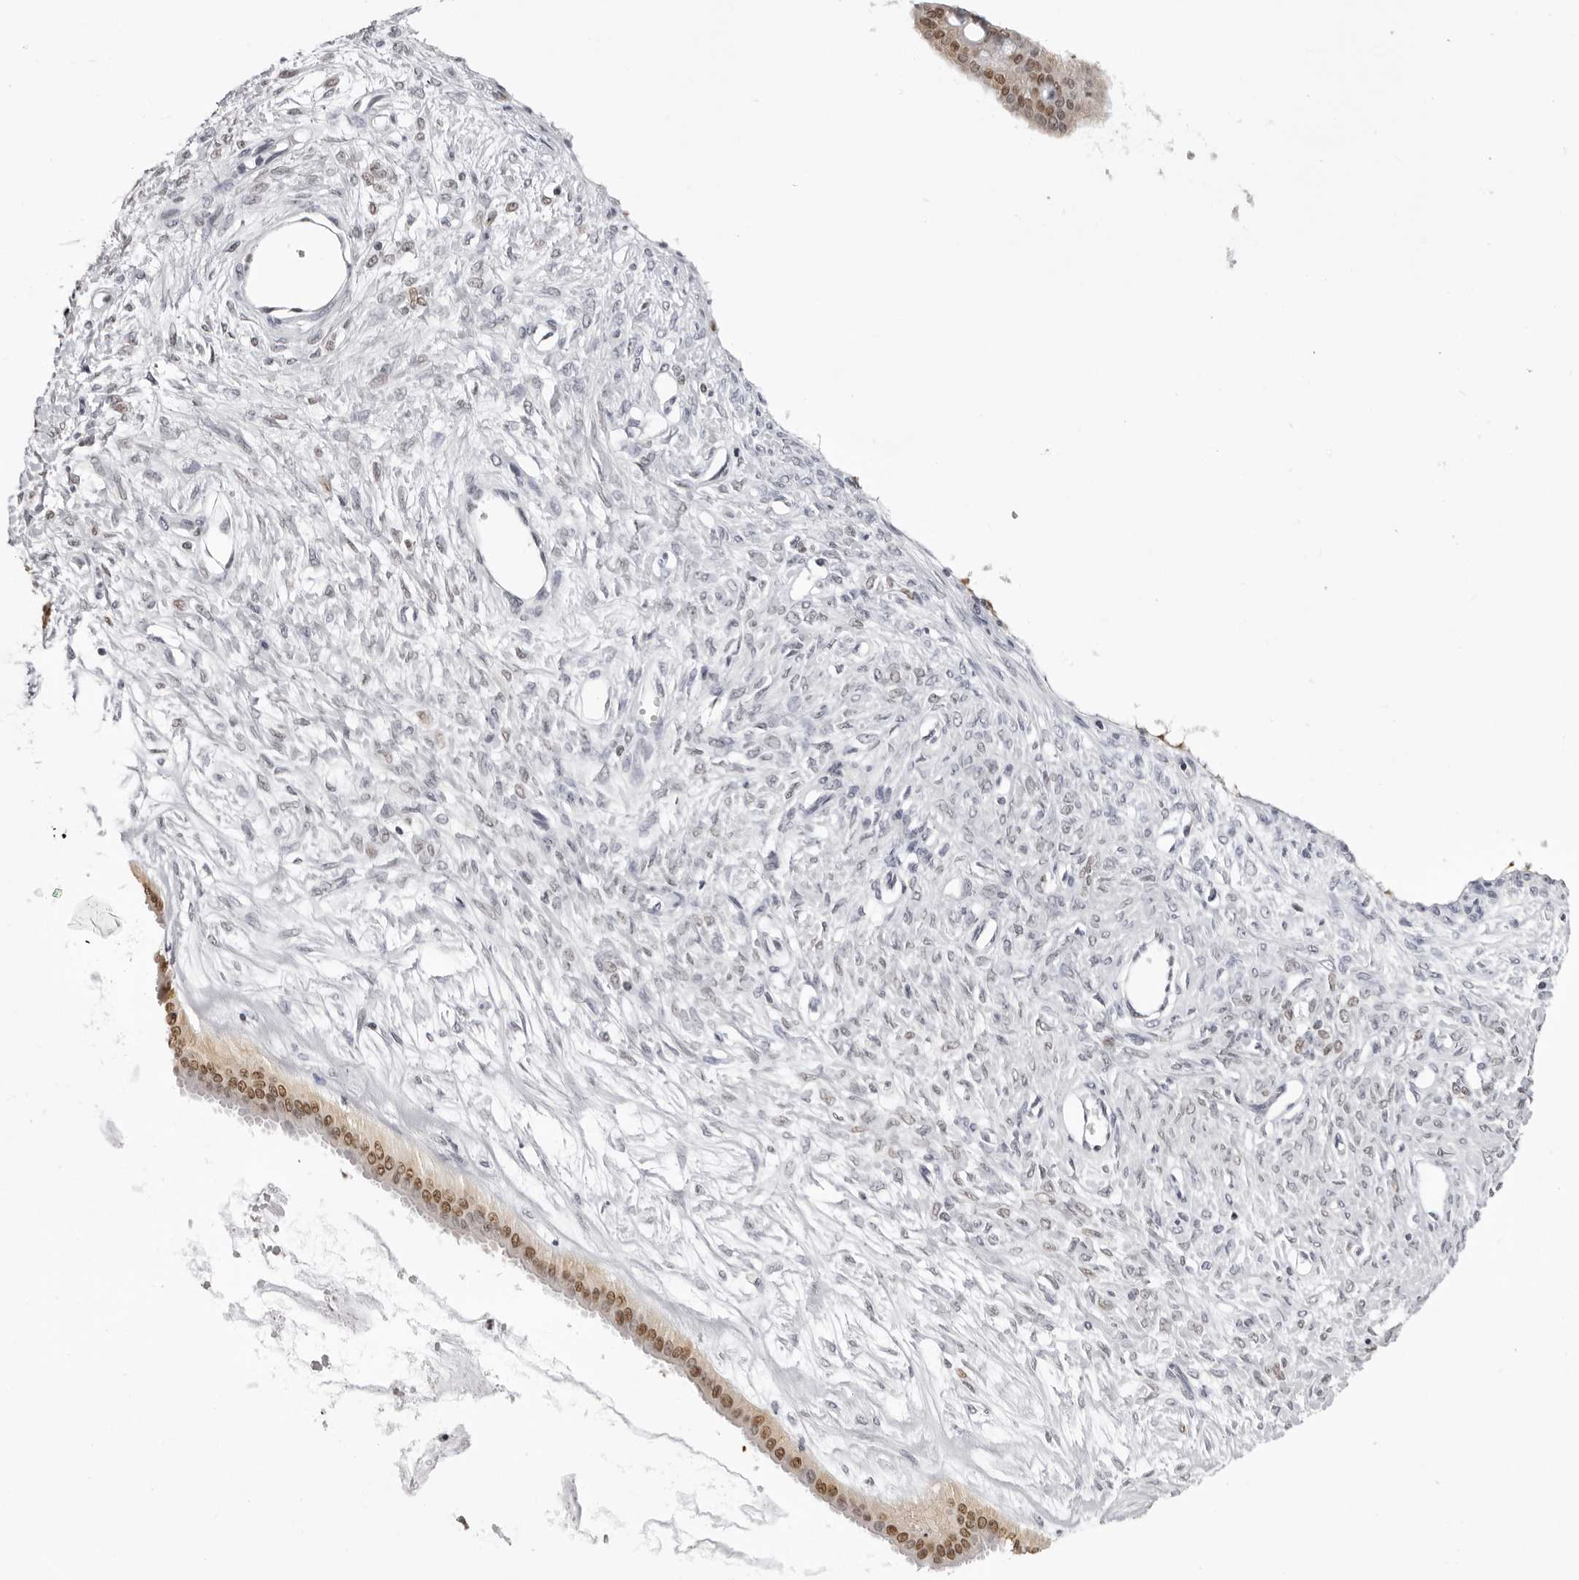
{"staining": {"intensity": "moderate", "quantity": "25%-75%", "location": "nuclear"}, "tissue": "ovarian cancer", "cell_type": "Tumor cells", "image_type": "cancer", "snomed": [{"axis": "morphology", "description": "Cystadenocarcinoma, mucinous, NOS"}, {"axis": "topography", "description": "Ovary"}], "caption": "This is an image of immunohistochemistry (IHC) staining of ovarian mucinous cystadenocarcinoma, which shows moderate staining in the nuclear of tumor cells.", "gene": "HSPA4", "patient": {"sex": "female", "age": 73}}